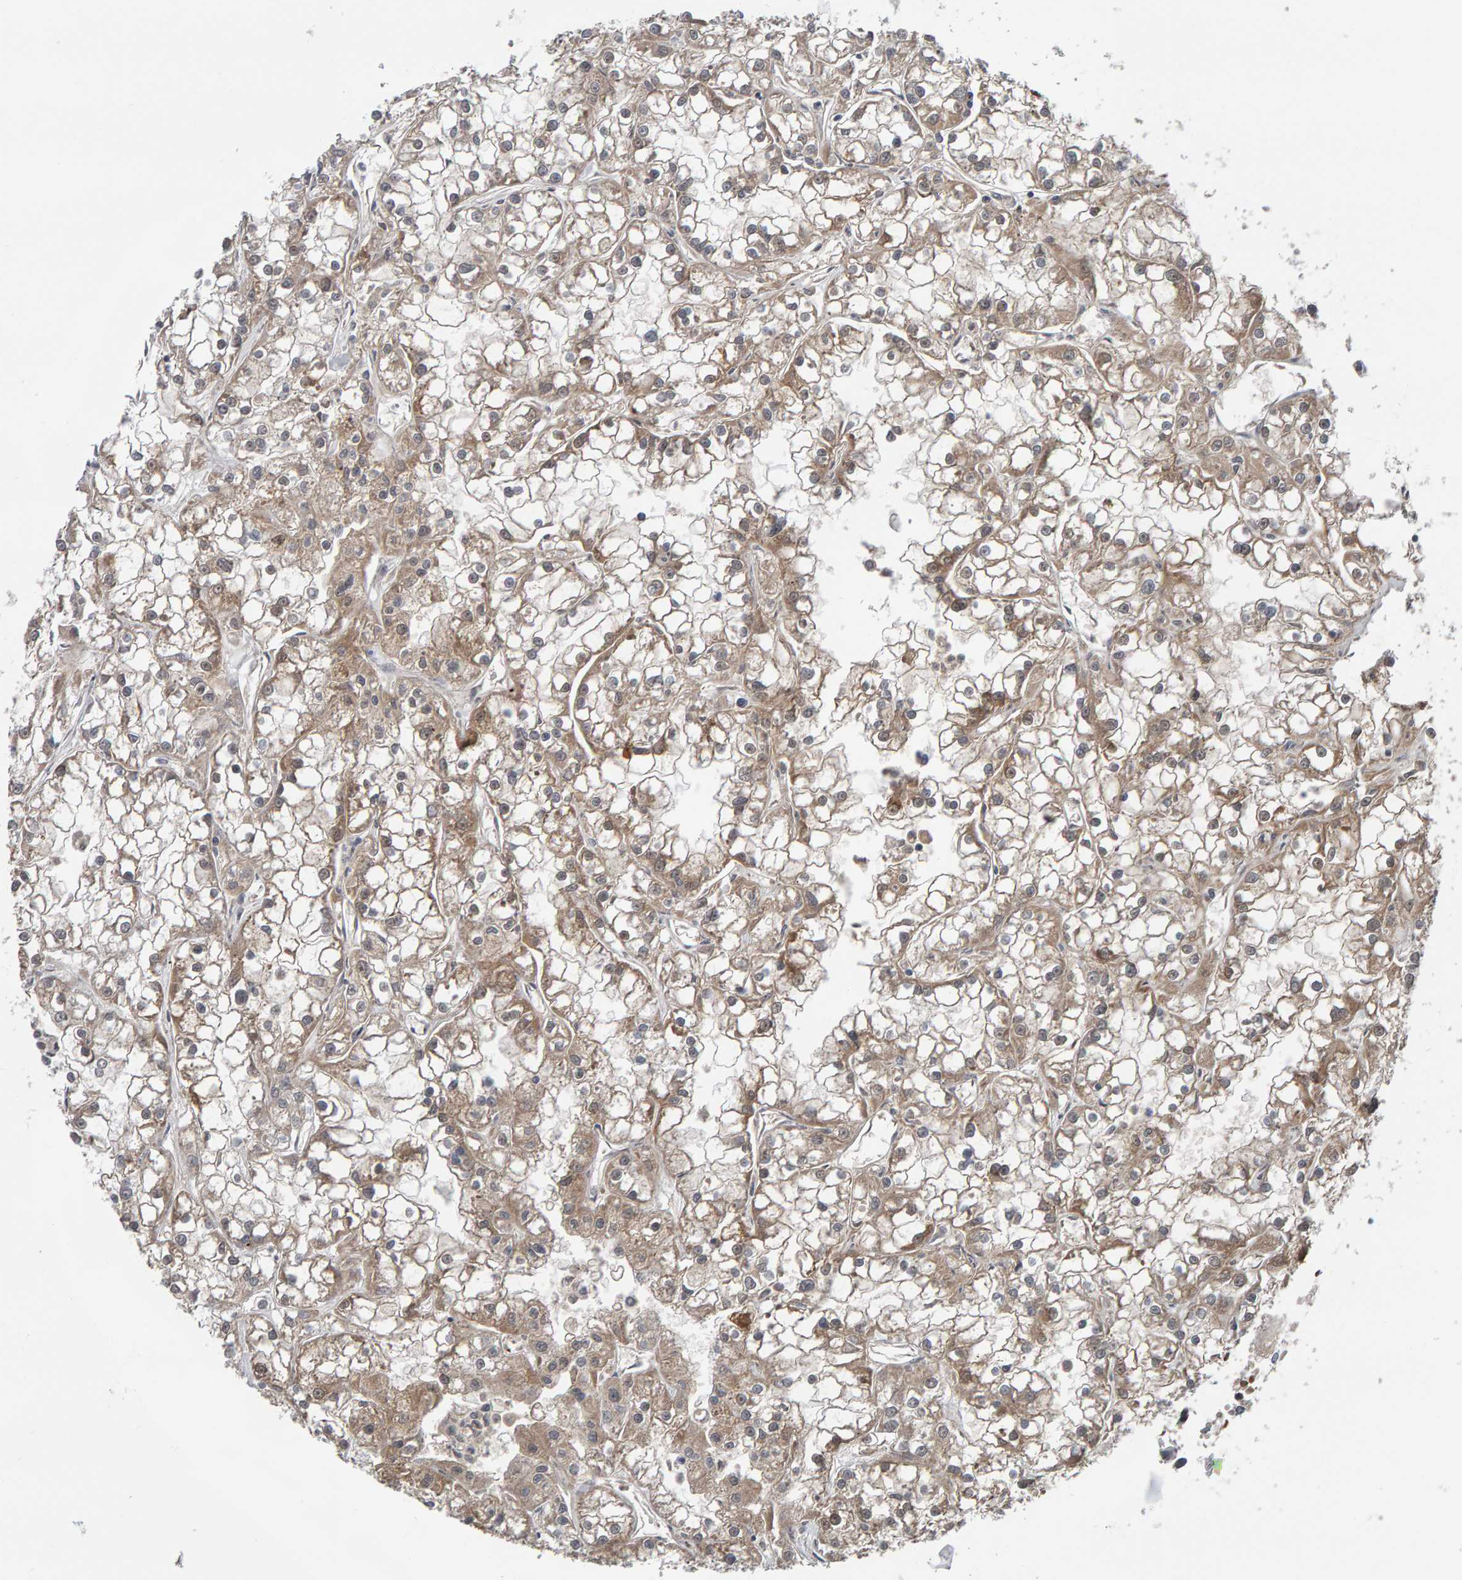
{"staining": {"intensity": "weak", "quantity": ">75%", "location": "cytoplasmic/membranous"}, "tissue": "renal cancer", "cell_type": "Tumor cells", "image_type": "cancer", "snomed": [{"axis": "morphology", "description": "Adenocarcinoma, NOS"}, {"axis": "topography", "description": "Kidney"}], "caption": "Protein expression by immunohistochemistry (IHC) displays weak cytoplasmic/membranous positivity in approximately >75% of tumor cells in renal adenocarcinoma. (DAB IHC with brightfield microscopy, high magnification).", "gene": "COASY", "patient": {"sex": "female", "age": 52}}